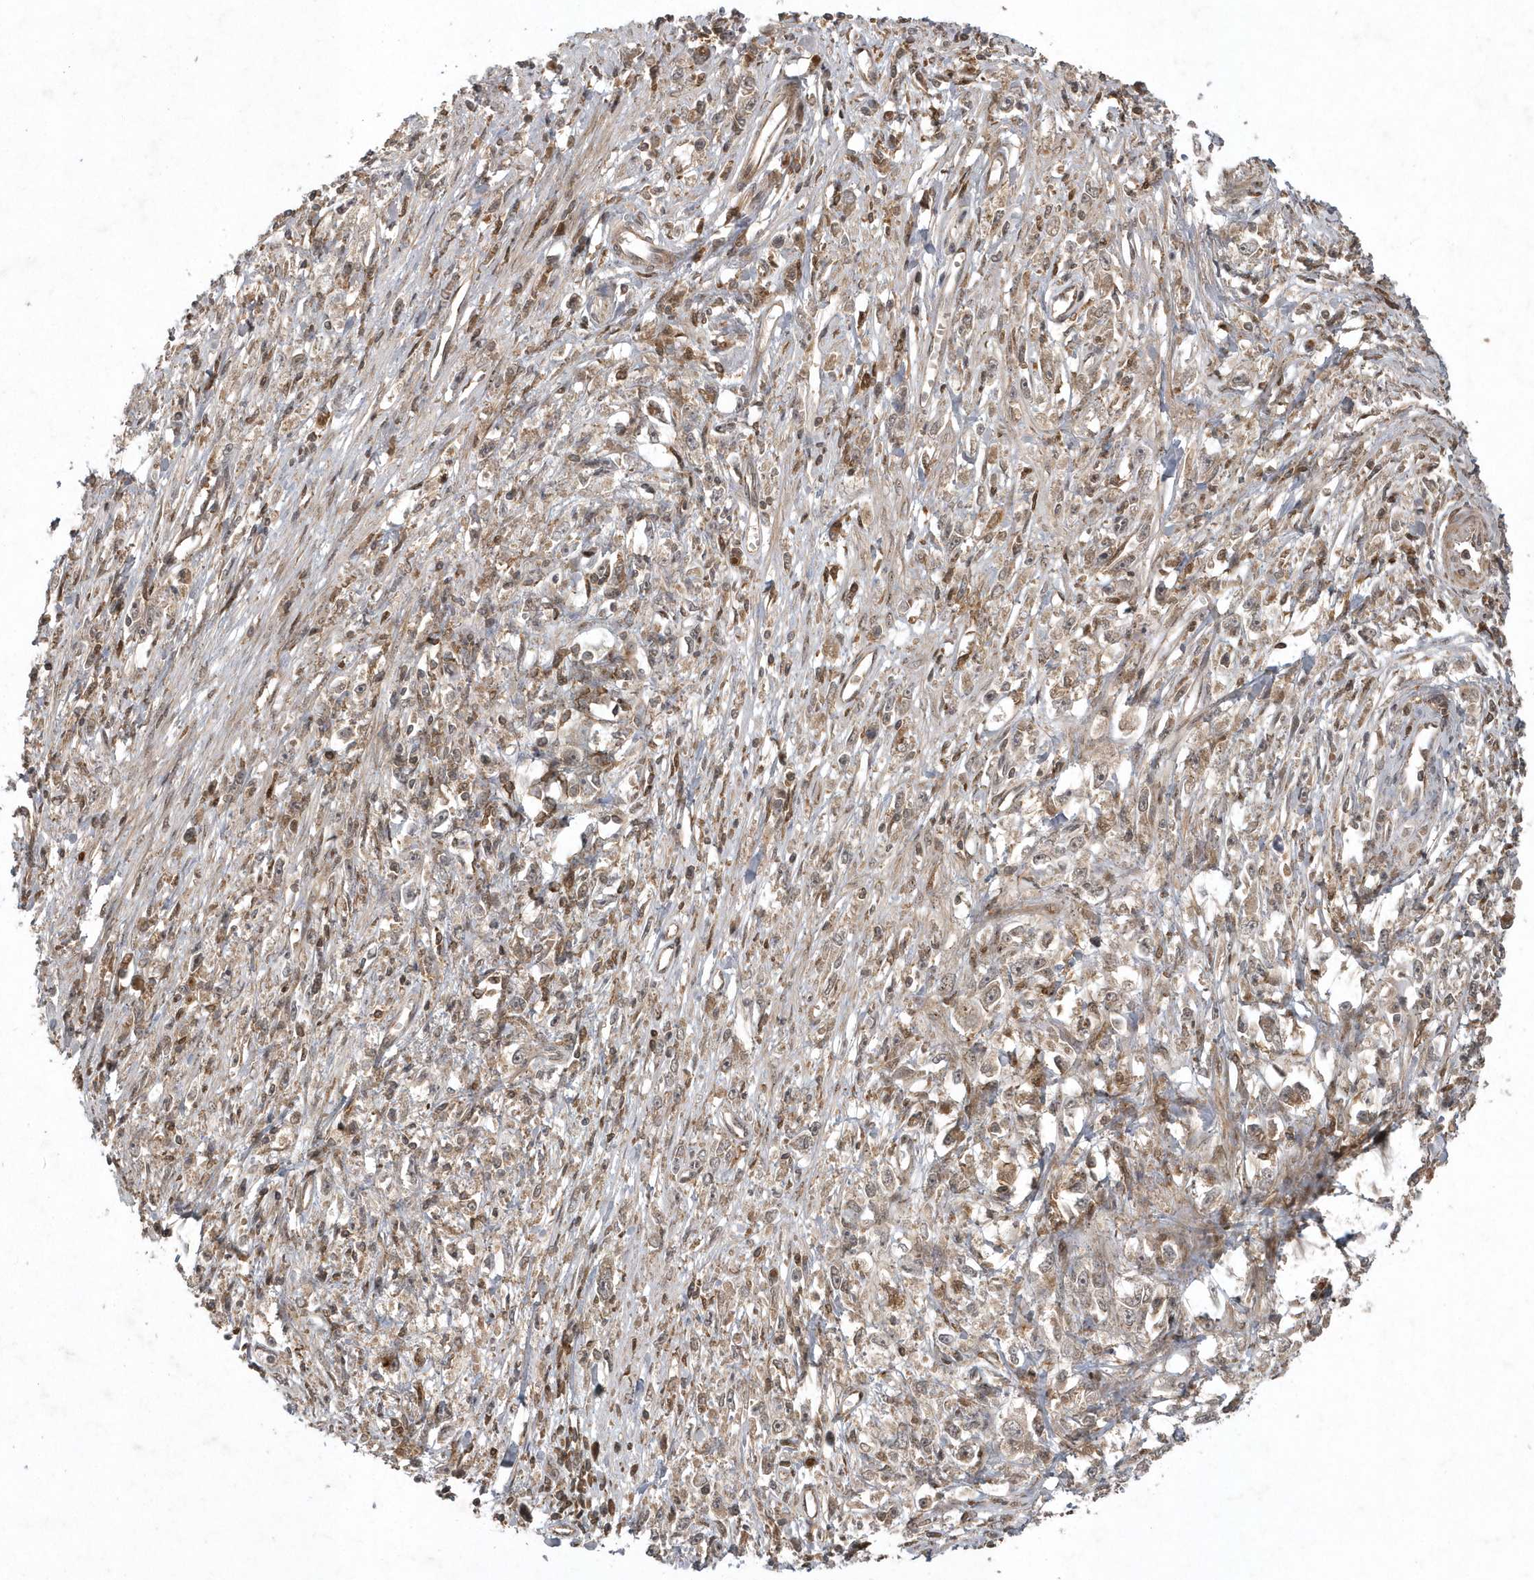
{"staining": {"intensity": "weak", "quantity": ">75%", "location": "cytoplasmic/membranous"}, "tissue": "stomach cancer", "cell_type": "Tumor cells", "image_type": "cancer", "snomed": [{"axis": "morphology", "description": "Adenocarcinoma, NOS"}, {"axis": "topography", "description": "Stomach"}], "caption": "Protein expression analysis of adenocarcinoma (stomach) exhibits weak cytoplasmic/membranous staining in approximately >75% of tumor cells.", "gene": "LACC1", "patient": {"sex": "female", "age": 59}}